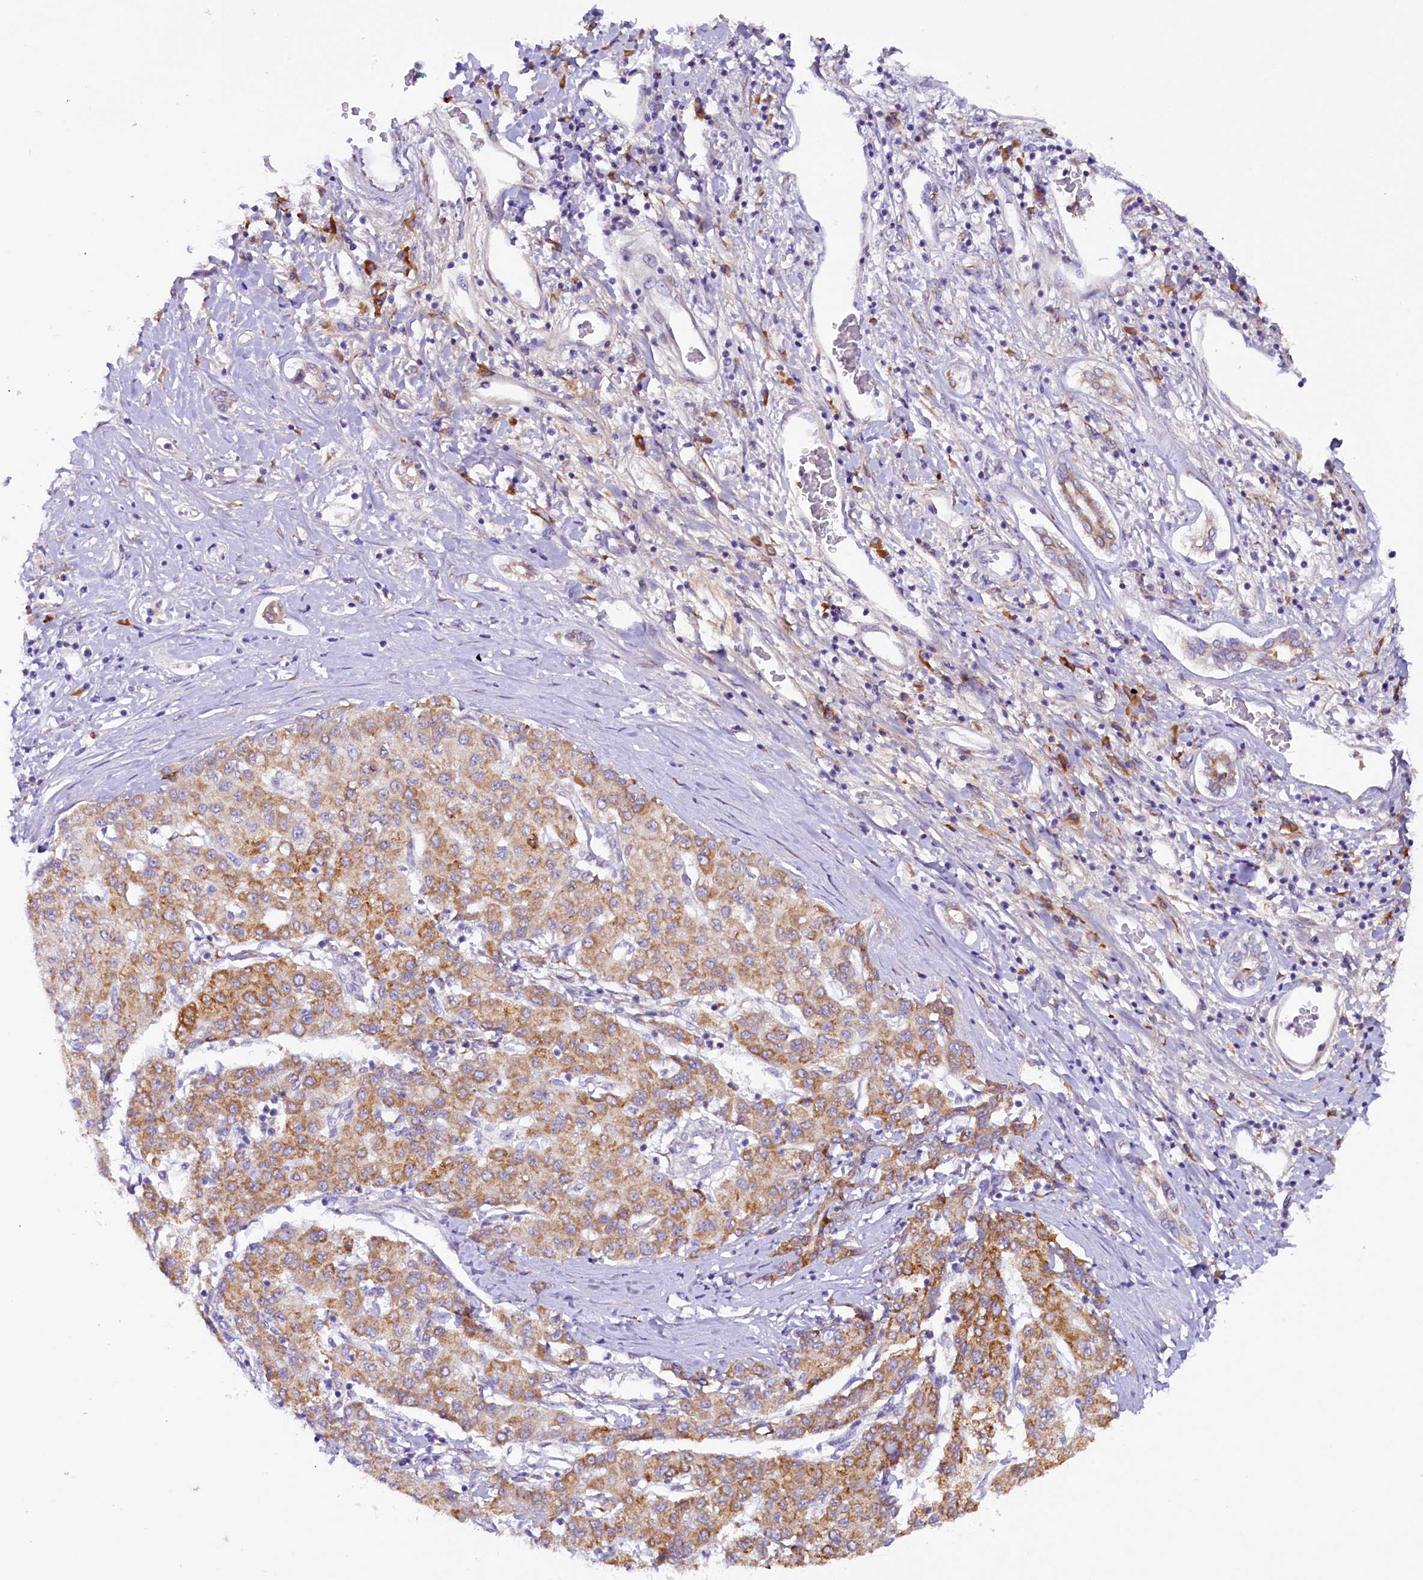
{"staining": {"intensity": "moderate", "quantity": "25%-75%", "location": "cytoplasmic/membranous"}, "tissue": "liver cancer", "cell_type": "Tumor cells", "image_type": "cancer", "snomed": [{"axis": "morphology", "description": "Carcinoma, Hepatocellular, NOS"}, {"axis": "topography", "description": "Liver"}], "caption": "High-power microscopy captured an IHC image of hepatocellular carcinoma (liver), revealing moderate cytoplasmic/membranous staining in approximately 25%-75% of tumor cells.", "gene": "SSC5D", "patient": {"sex": "male", "age": 65}}